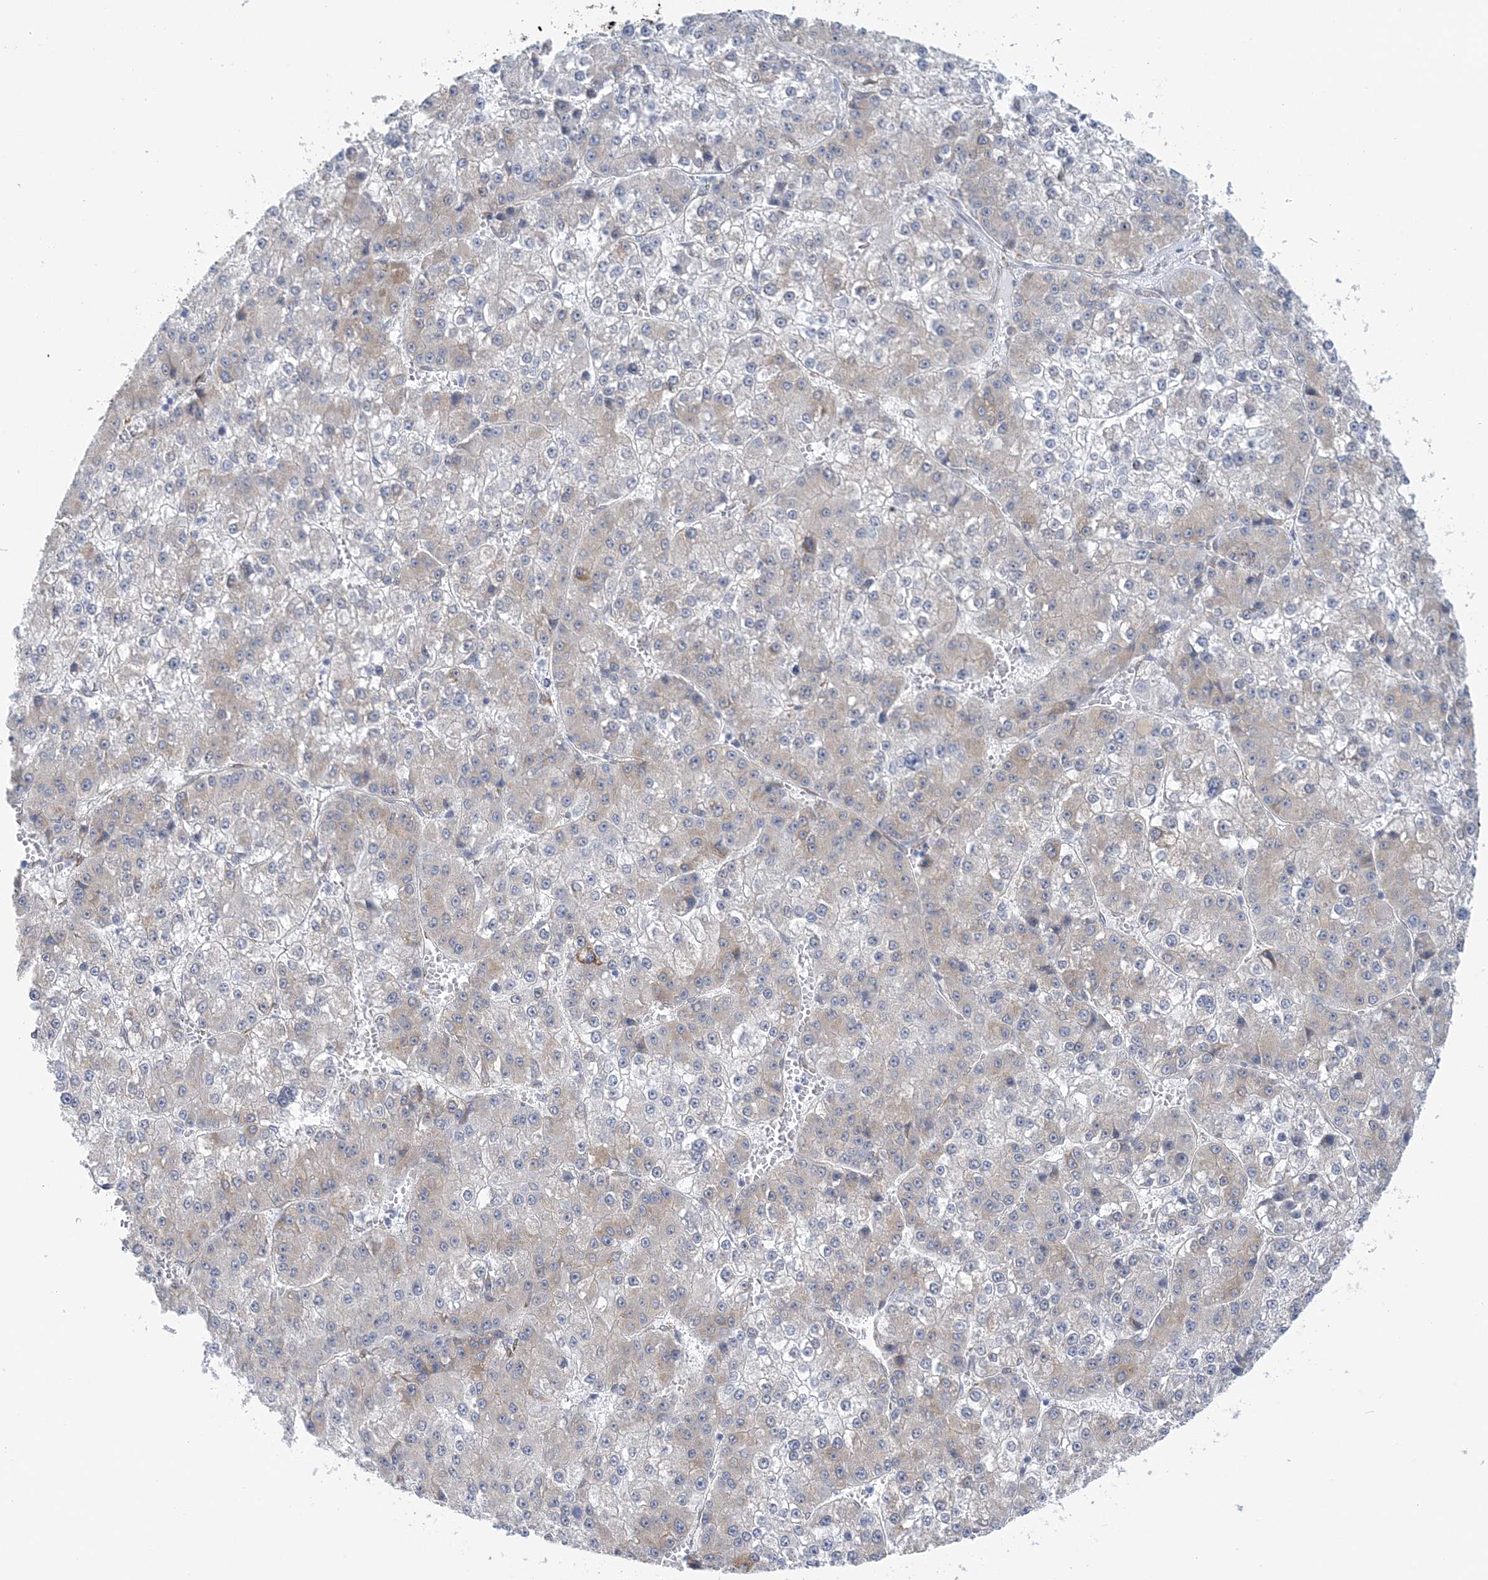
{"staining": {"intensity": "weak", "quantity": "<25%", "location": "cytoplasmic/membranous"}, "tissue": "liver cancer", "cell_type": "Tumor cells", "image_type": "cancer", "snomed": [{"axis": "morphology", "description": "Carcinoma, Hepatocellular, NOS"}, {"axis": "topography", "description": "Liver"}], "caption": "High magnification brightfield microscopy of liver cancer stained with DAB (3,3'-diaminobenzidine) (brown) and counterstained with hematoxylin (blue): tumor cells show no significant expression.", "gene": "PLEKHG4B", "patient": {"sex": "female", "age": 73}}